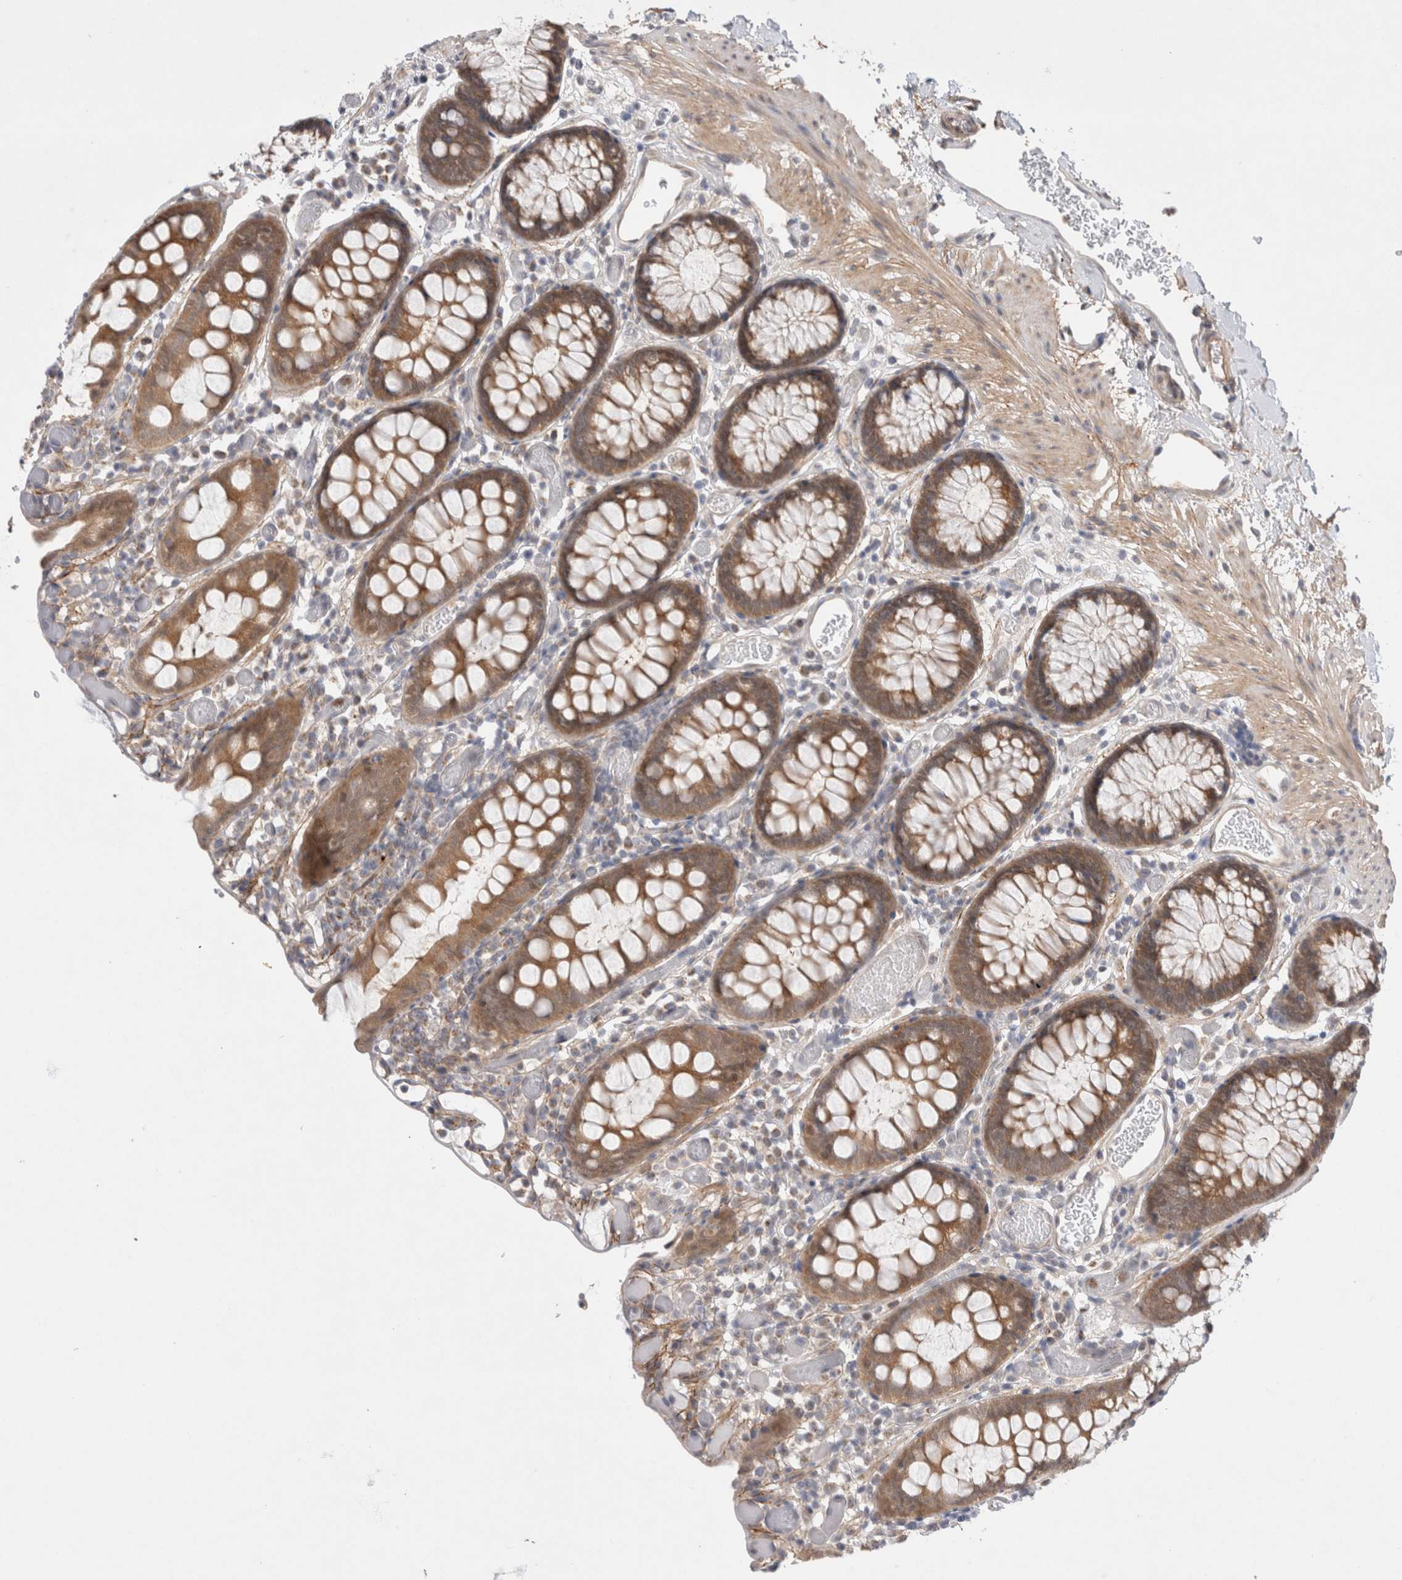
{"staining": {"intensity": "weak", "quantity": ">75%", "location": "cytoplasmic/membranous"}, "tissue": "colon", "cell_type": "Endothelial cells", "image_type": "normal", "snomed": [{"axis": "morphology", "description": "Normal tissue, NOS"}, {"axis": "topography", "description": "Colon"}], "caption": "DAB immunohistochemical staining of unremarkable human colon exhibits weak cytoplasmic/membranous protein expression in about >75% of endothelial cells. The protein is shown in brown color, while the nuclei are stained blue.", "gene": "GSDMB", "patient": {"sex": "male", "age": 14}}